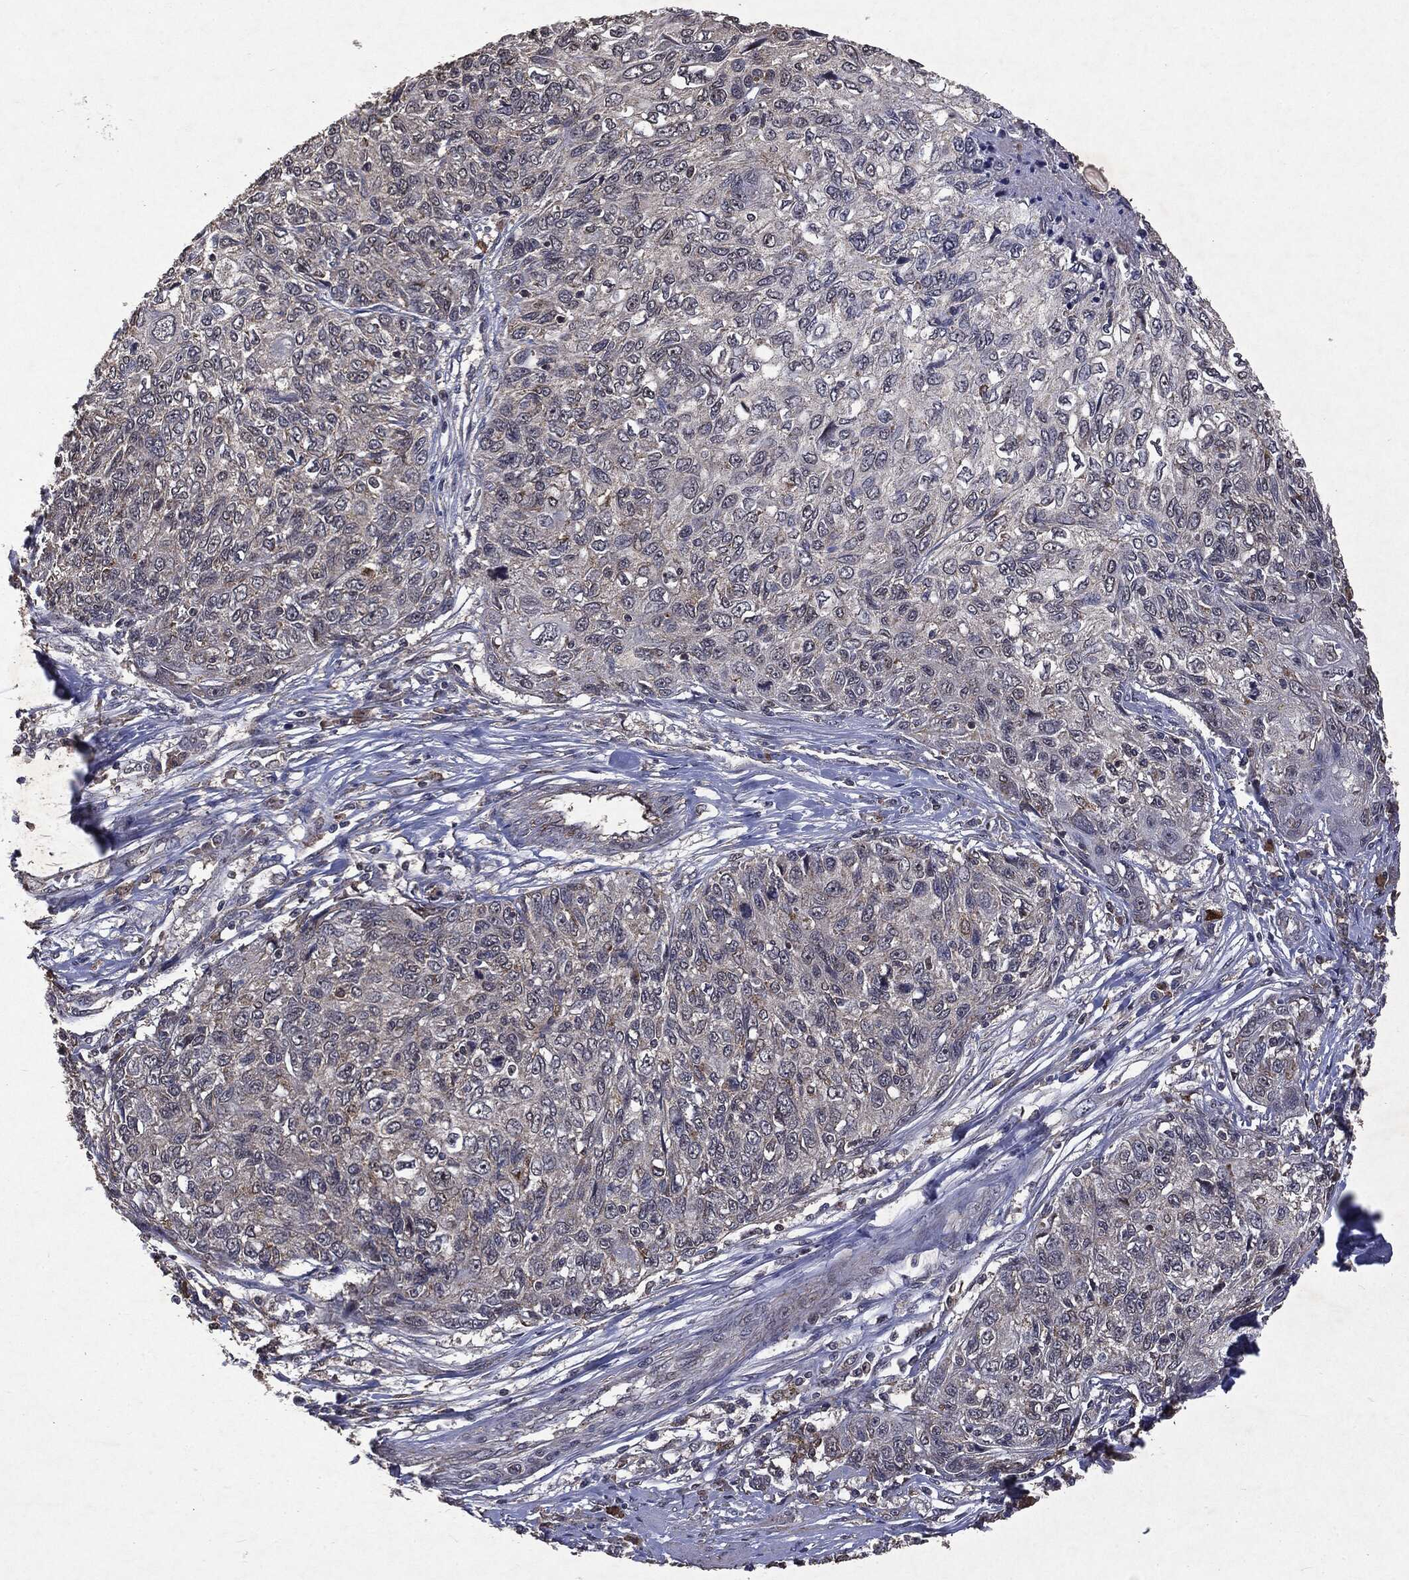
{"staining": {"intensity": "negative", "quantity": "none", "location": "none"}, "tissue": "skin cancer", "cell_type": "Tumor cells", "image_type": "cancer", "snomed": [{"axis": "morphology", "description": "Squamous cell carcinoma, NOS"}, {"axis": "topography", "description": "Skin"}], "caption": "IHC histopathology image of neoplastic tissue: skin cancer (squamous cell carcinoma) stained with DAB (3,3'-diaminobenzidine) reveals no significant protein positivity in tumor cells. Brightfield microscopy of immunohistochemistry stained with DAB (3,3'-diaminobenzidine) (brown) and hematoxylin (blue), captured at high magnification.", "gene": "PTEN", "patient": {"sex": "male", "age": 92}}